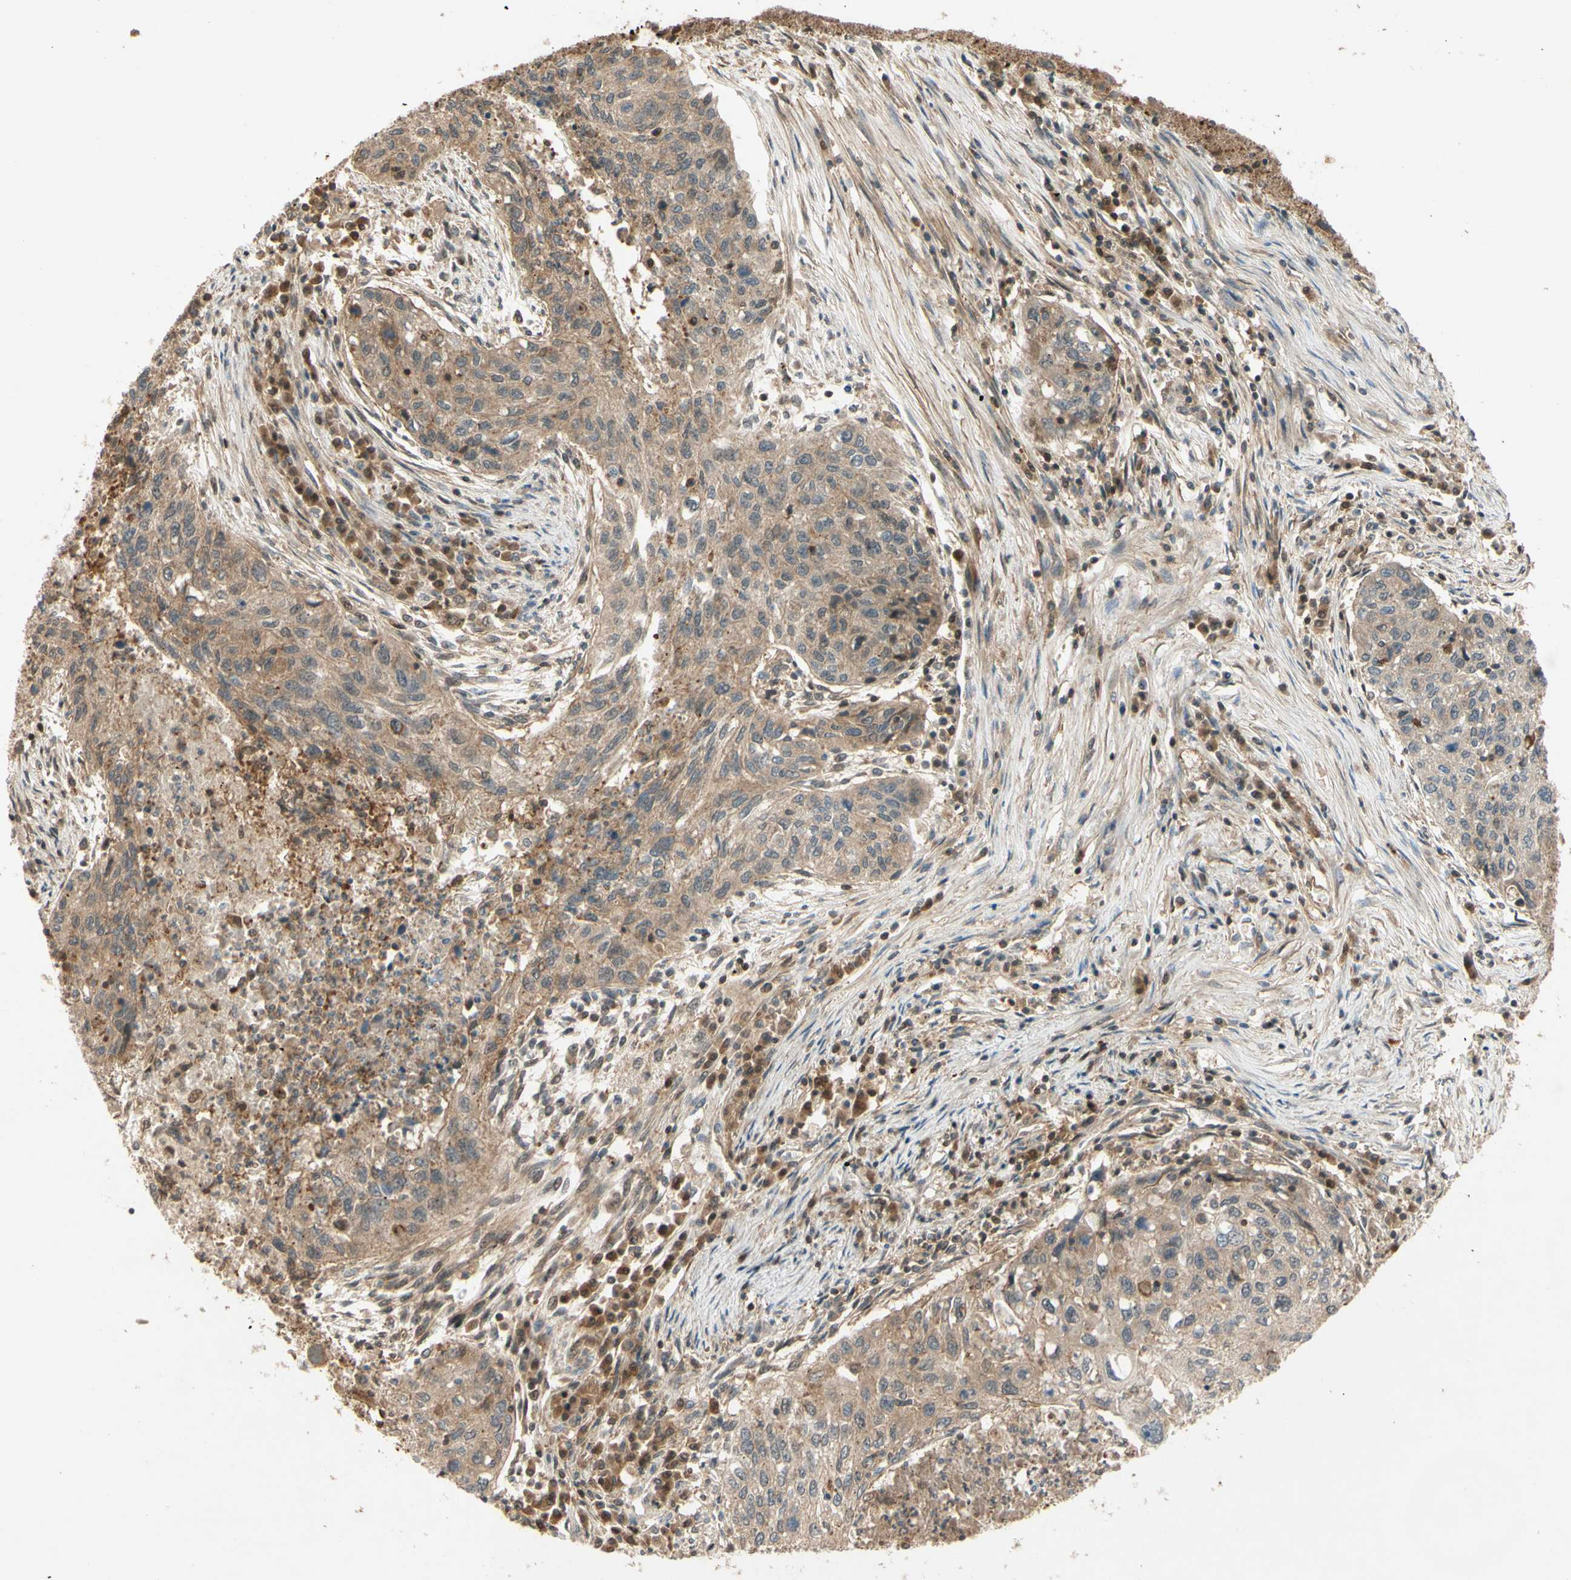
{"staining": {"intensity": "moderate", "quantity": ">75%", "location": "cytoplasmic/membranous"}, "tissue": "lung cancer", "cell_type": "Tumor cells", "image_type": "cancer", "snomed": [{"axis": "morphology", "description": "Squamous cell carcinoma, NOS"}, {"axis": "topography", "description": "Lung"}], "caption": "Lung cancer stained with a protein marker exhibits moderate staining in tumor cells.", "gene": "EPHA8", "patient": {"sex": "female", "age": 63}}